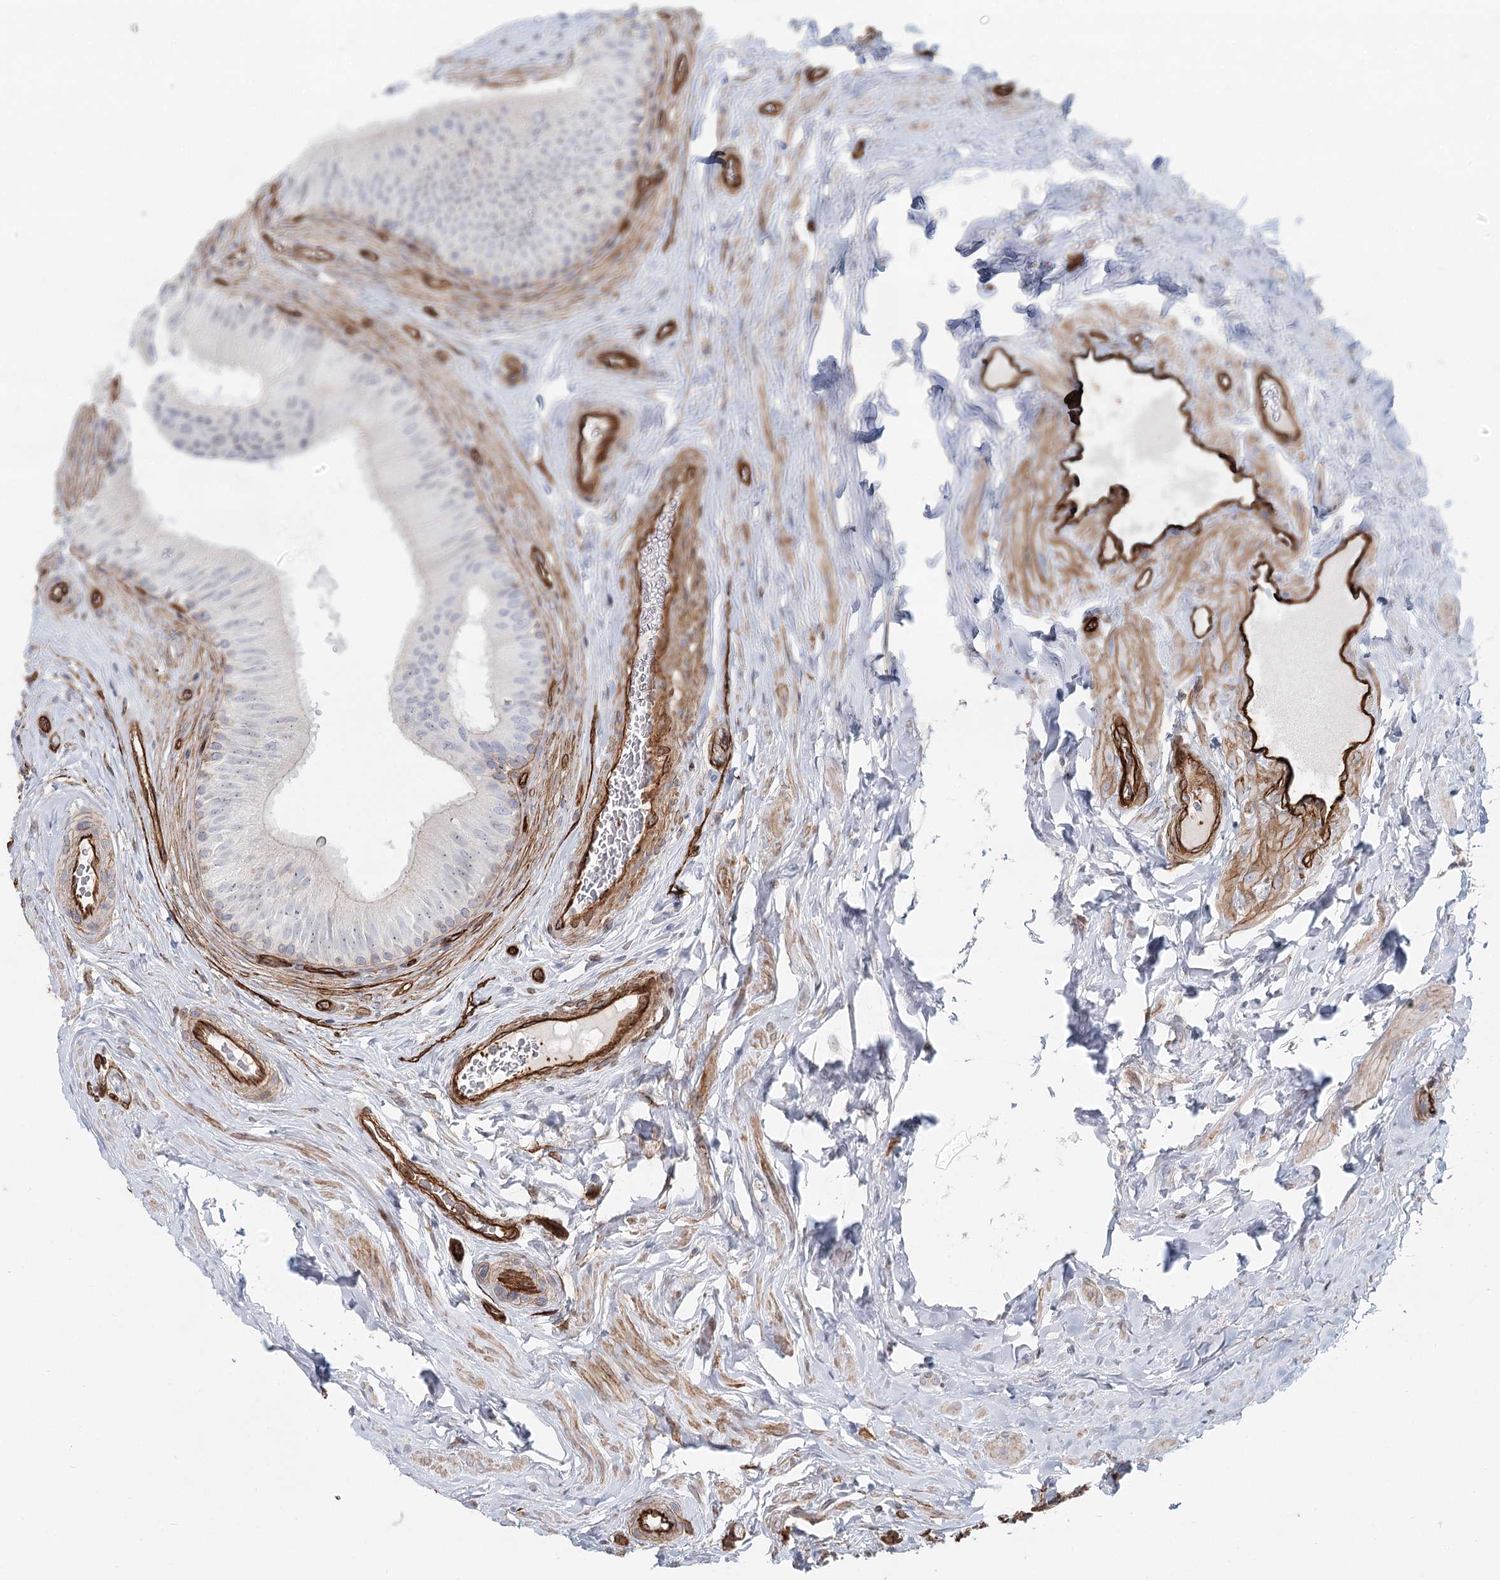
{"staining": {"intensity": "weak", "quantity": "<25%", "location": "cytoplasmic/membranous"}, "tissue": "epididymis", "cell_type": "Glandular cells", "image_type": "normal", "snomed": [{"axis": "morphology", "description": "Normal tissue, NOS"}, {"axis": "topography", "description": "Epididymis"}], "caption": "High magnification brightfield microscopy of normal epididymis stained with DAB (brown) and counterstained with hematoxylin (blue): glandular cells show no significant expression.", "gene": "ZFYVE28", "patient": {"sex": "male", "age": 46}}